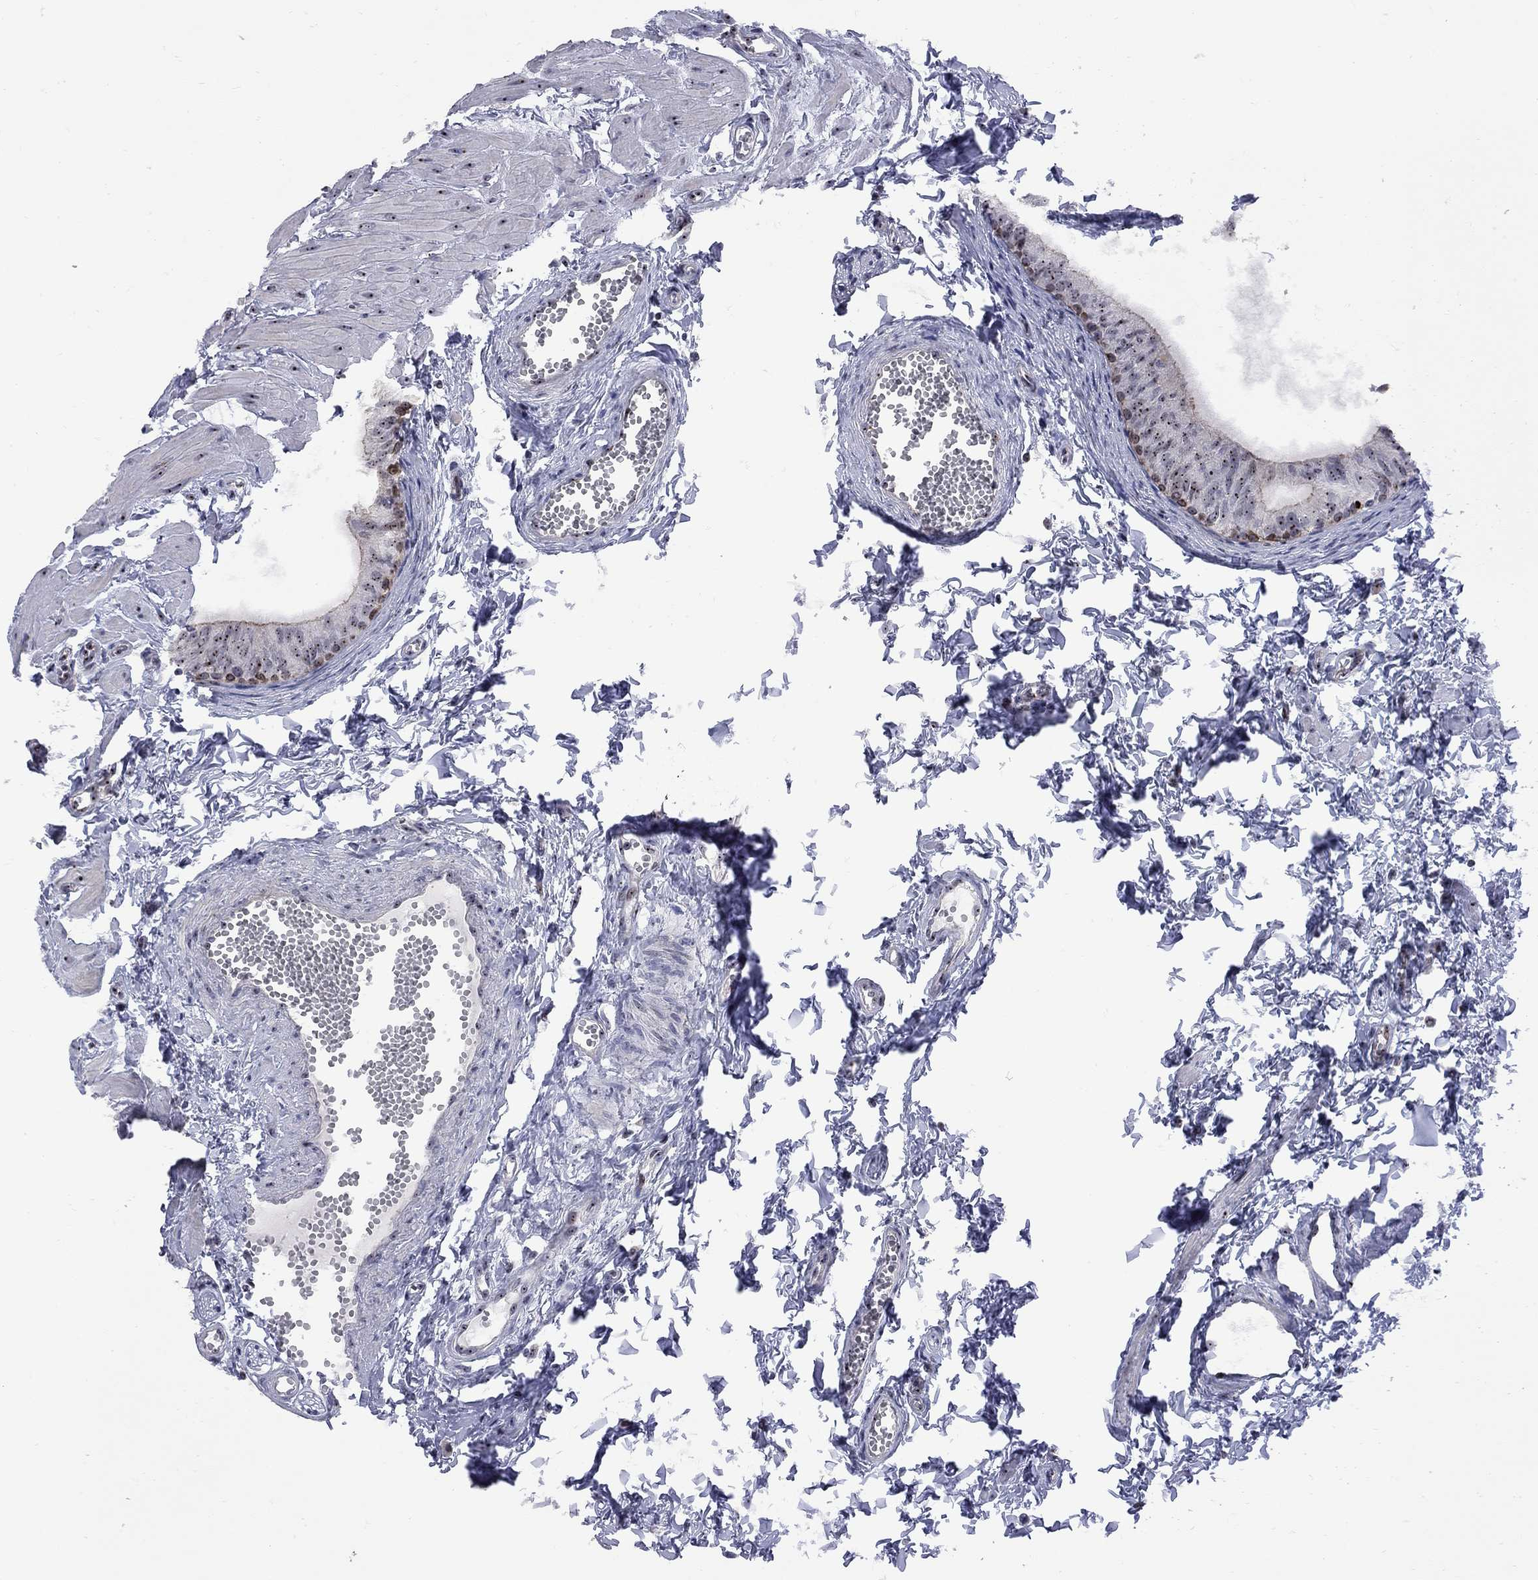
{"staining": {"intensity": "strong", "quantity": "<25%", "location": "nuclear"}, "tissue": "epididymis", "cell_type": "Glandular cells", "image_type": "normal", "snomed": [{"axis": "morphology", "description": "Normal tissue, NOS"}, {"axis": "topography", "description": "Epididymis"}], "caption": "Protein expression analysis of unremarkable epididymis exhibits strong nuclear positivity in approximately <25% of glandular cells.", "gene": "DHX33", "patient": {"sex": "male", "age": 22}}